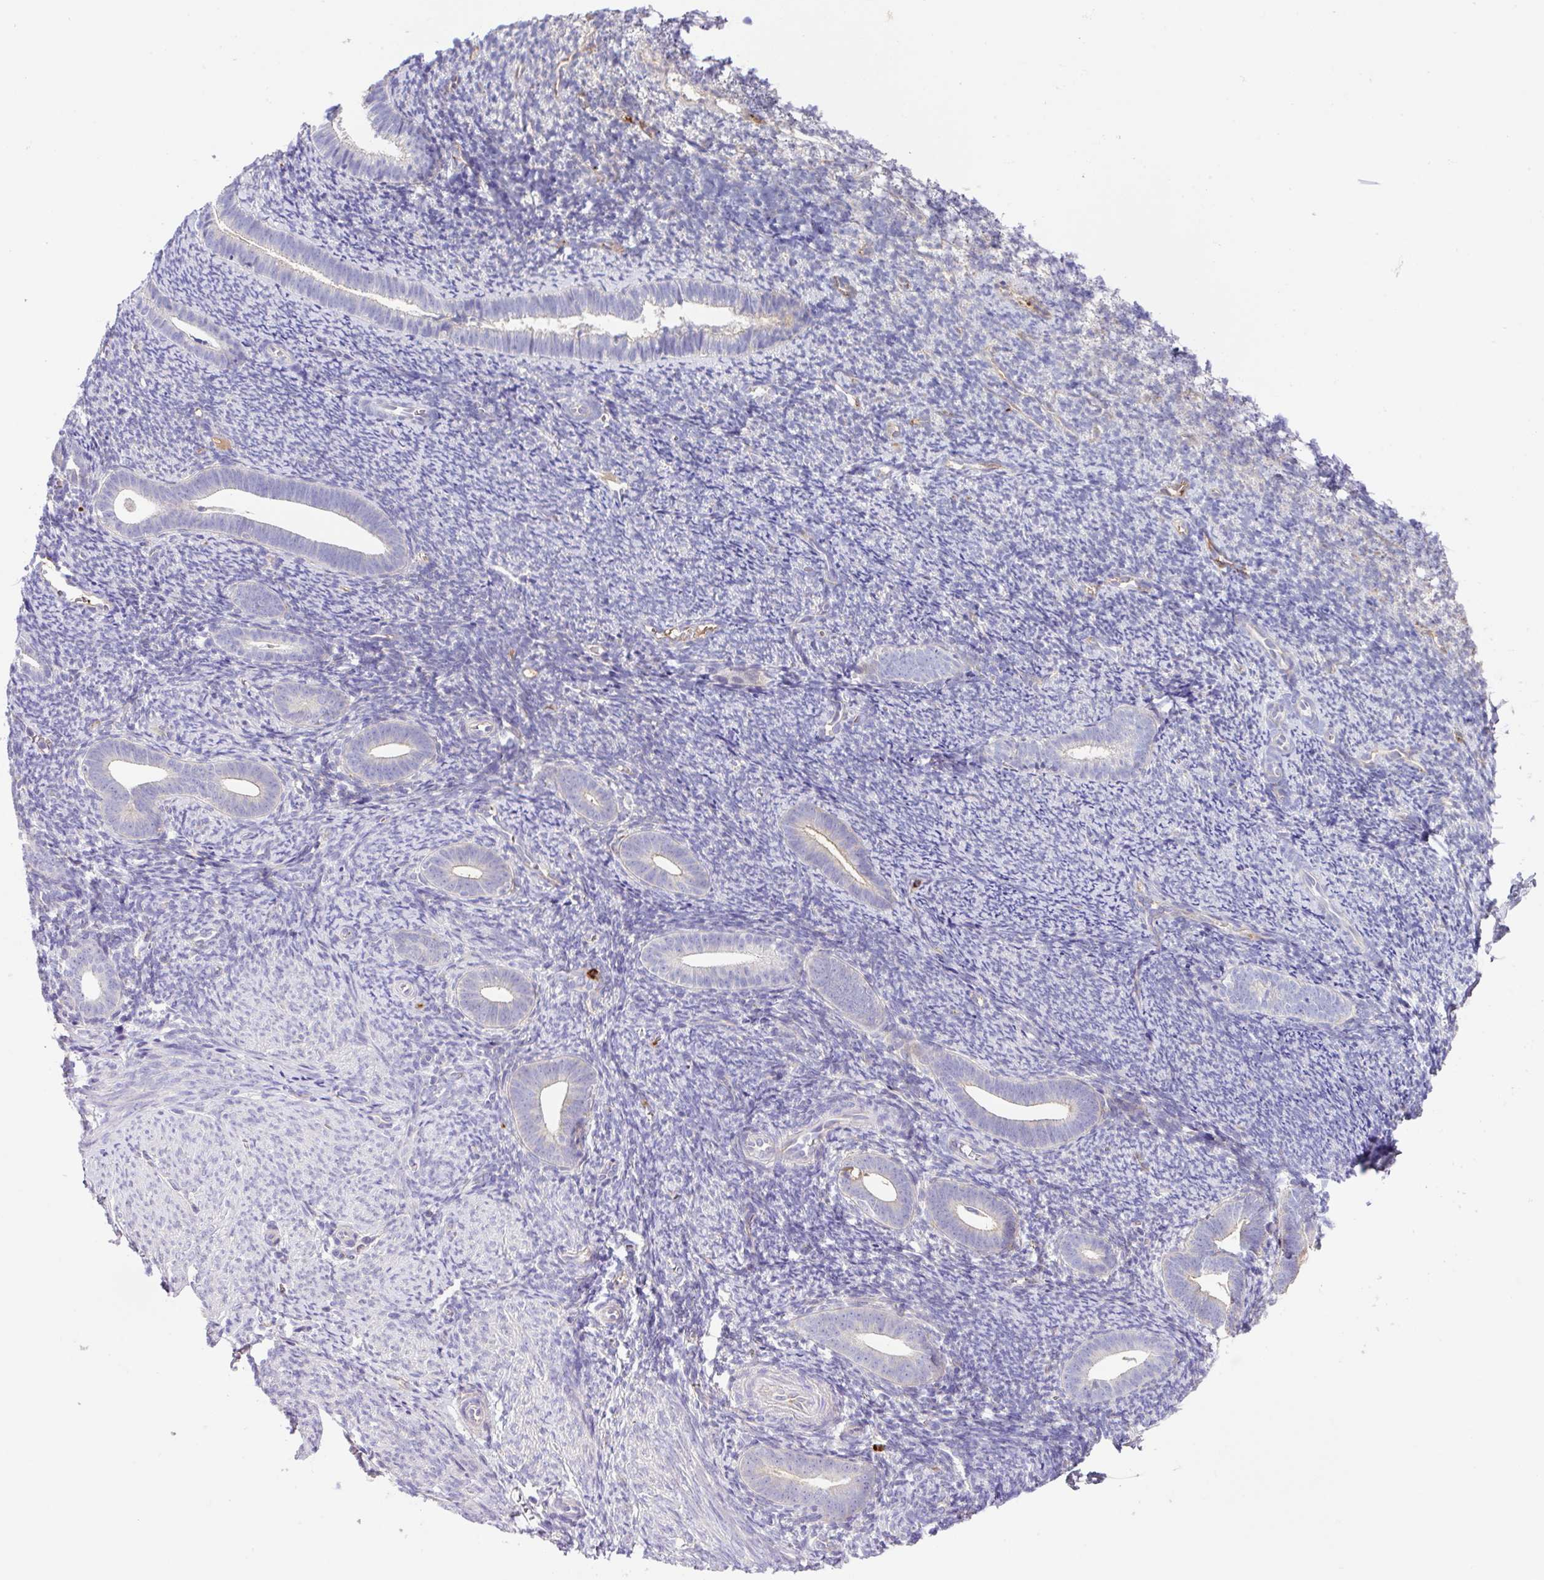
{"staining": {"intensity": "negative", "quantity": "none", "location": "none"}, "tissue": "endometrium", "cell_type": "Cells in endometrial stroma", "image_type": "normal", "snomed": [{"axis": "morphology", "description": "Normal tissue, NOS"}, {"axis": "topography", "description": "Endometrium"}], "caption": "Cells in endometrial stroma are negative for protein expression in benign human endometrium. (DAB (3,3'-diaminobenzidine) immunohistochemistry (IHC) visualized using brightfield microscopy, high magnification).", "gene": "CRISP3", "patient": {"sex": "female", "age": 39}}